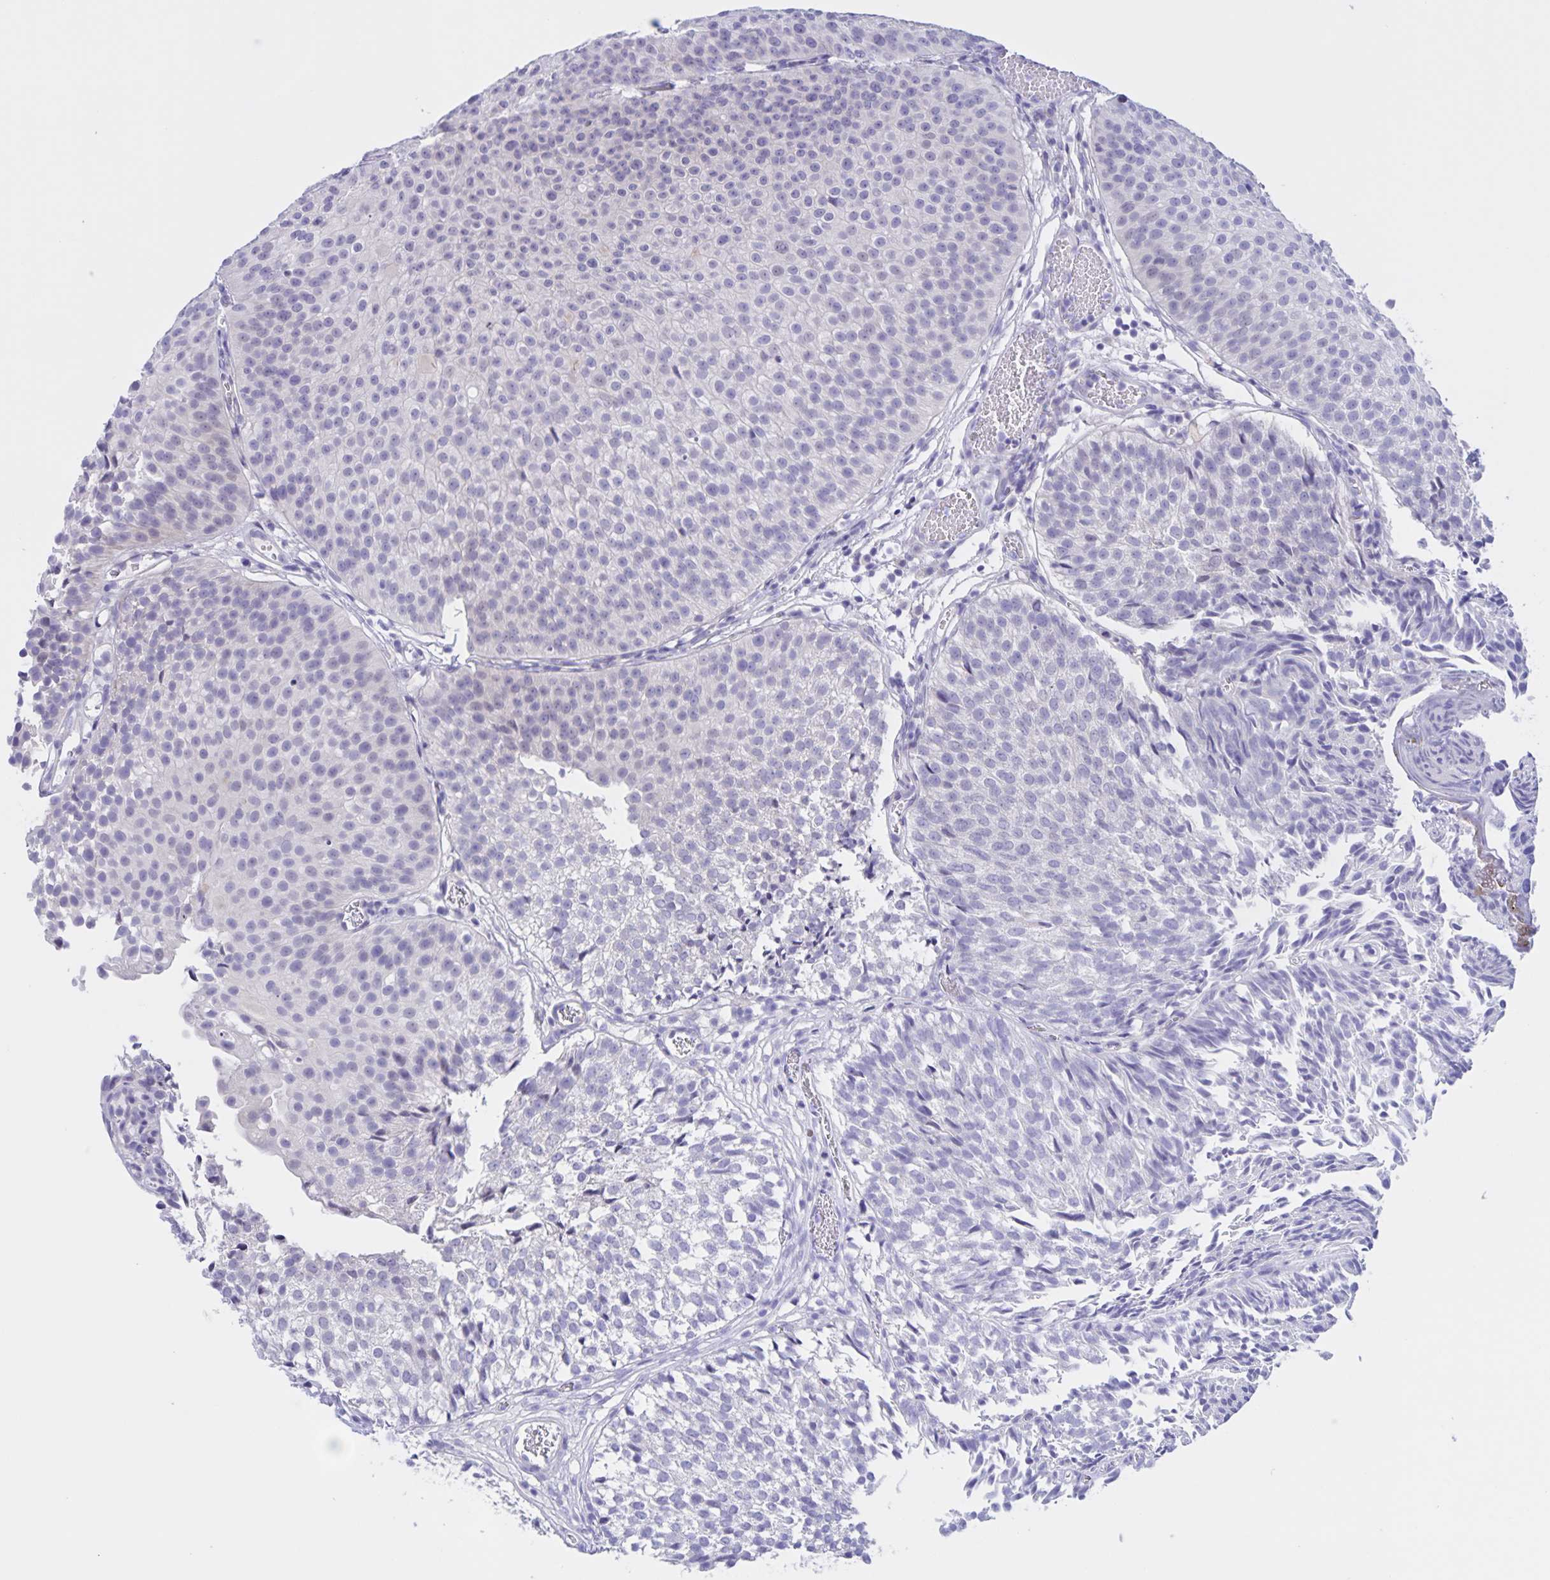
{"staining": {"intensity": "negative", "quantity": "none", "location": "none"}, "tissue": "urothelial cancer", "cell_type": "Tumor cells", "image_type": "cancer", "snomed": [{"axis": "morphology", "description": "Urothelial carcinoma, Low grade"}, {"axis": "topography", "description": "Urinary bladder"}], "caption": "Tumor cells show no significant protein positivity in urothelial cancer.", "gene": "DMGDH", "patient": {"sex": "male", "age": 80}}